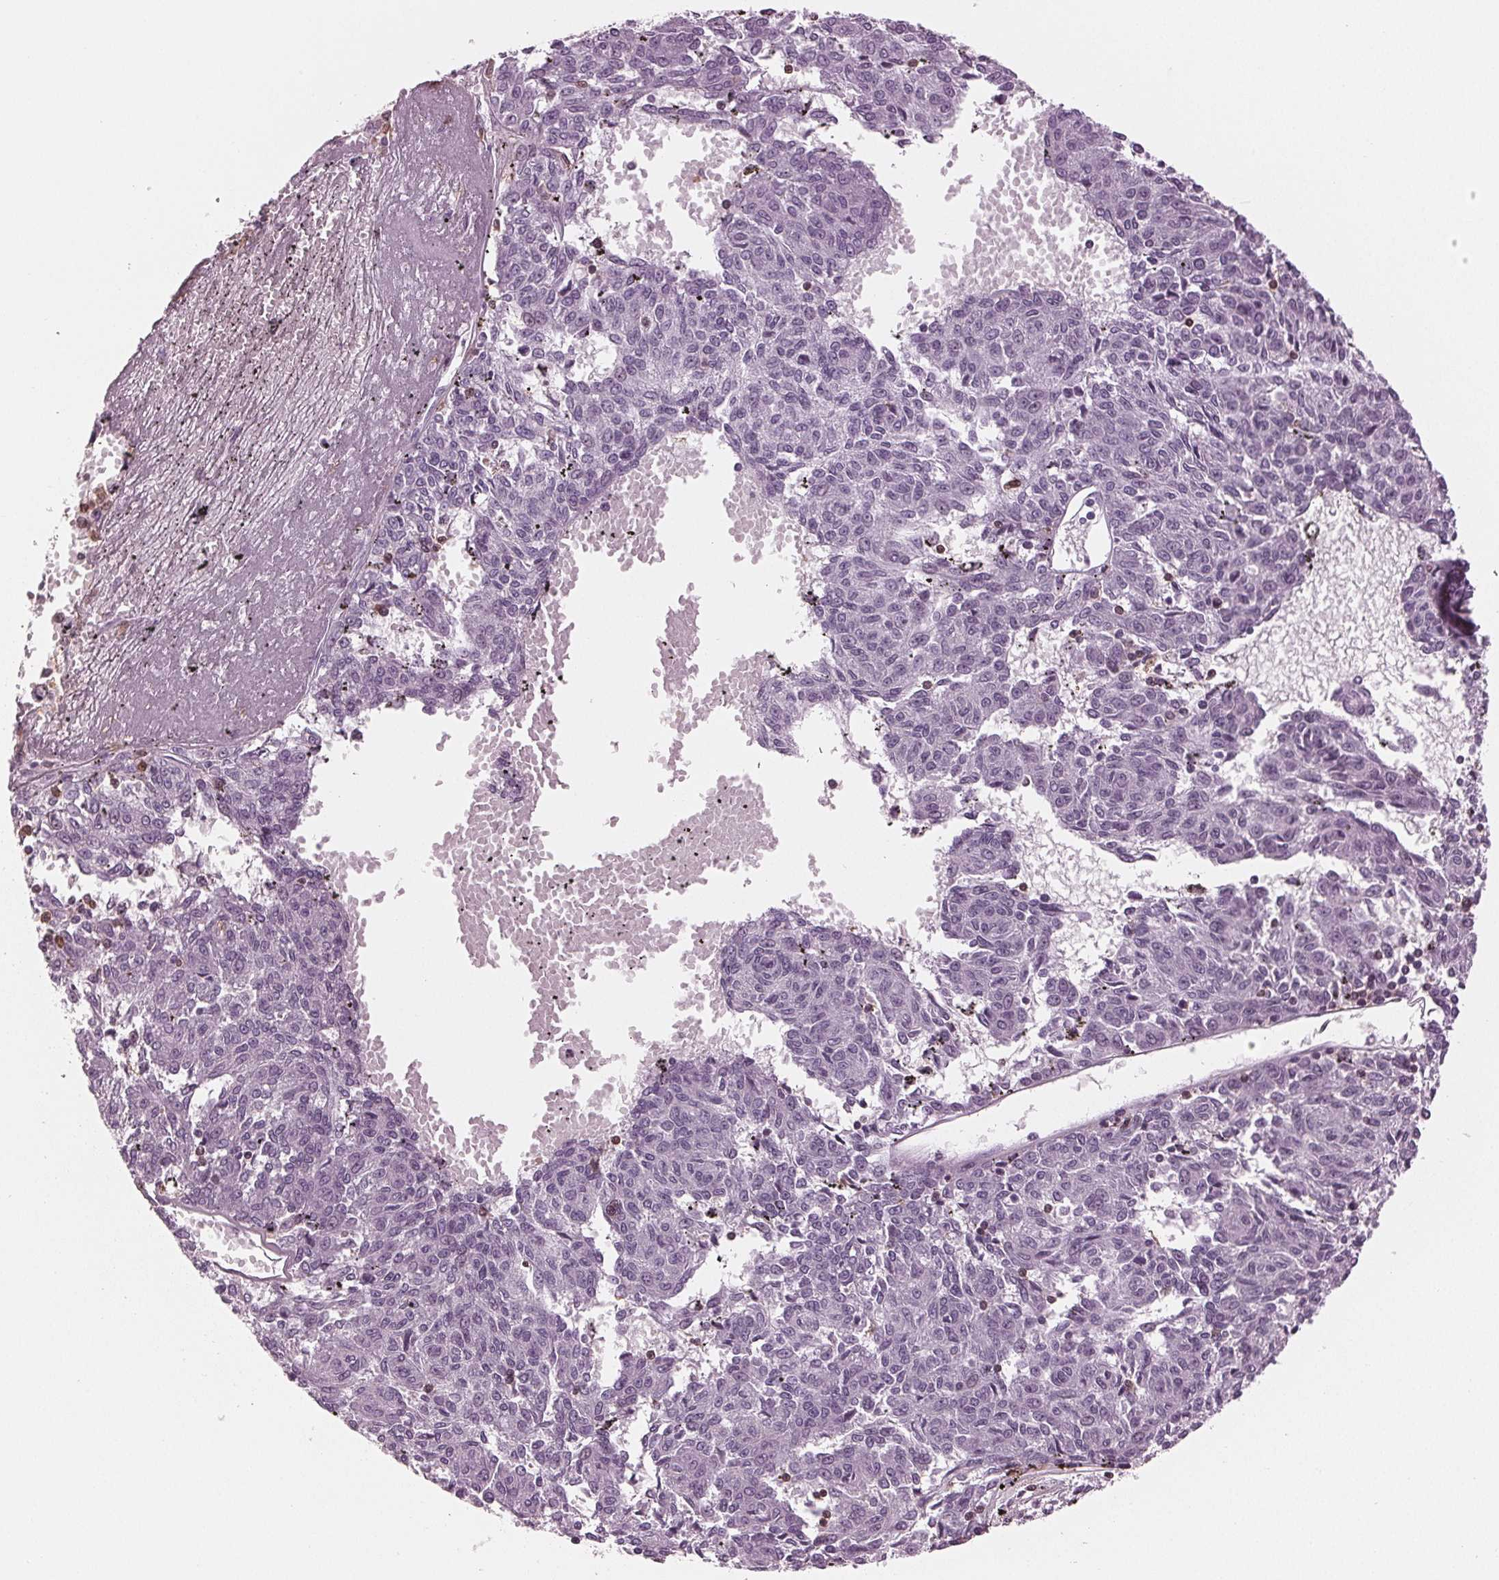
{"staining": {"intensity": "negative", "quantity": "none", "location": "none"}, "tissue": "melanoma", "cell_type": "Tumor cells", "image_type": "cancer", "snomed": [{"axis": "morphology", "description": "Malignant melanoma, NOS"}, {"axis": "topography", "description": "Skin"}], "caption": "Tumor cells show no significant protein positivity in malignant melanoma.", "gene": "BTLA", "patient": {"sex": "female", "age": 72}}